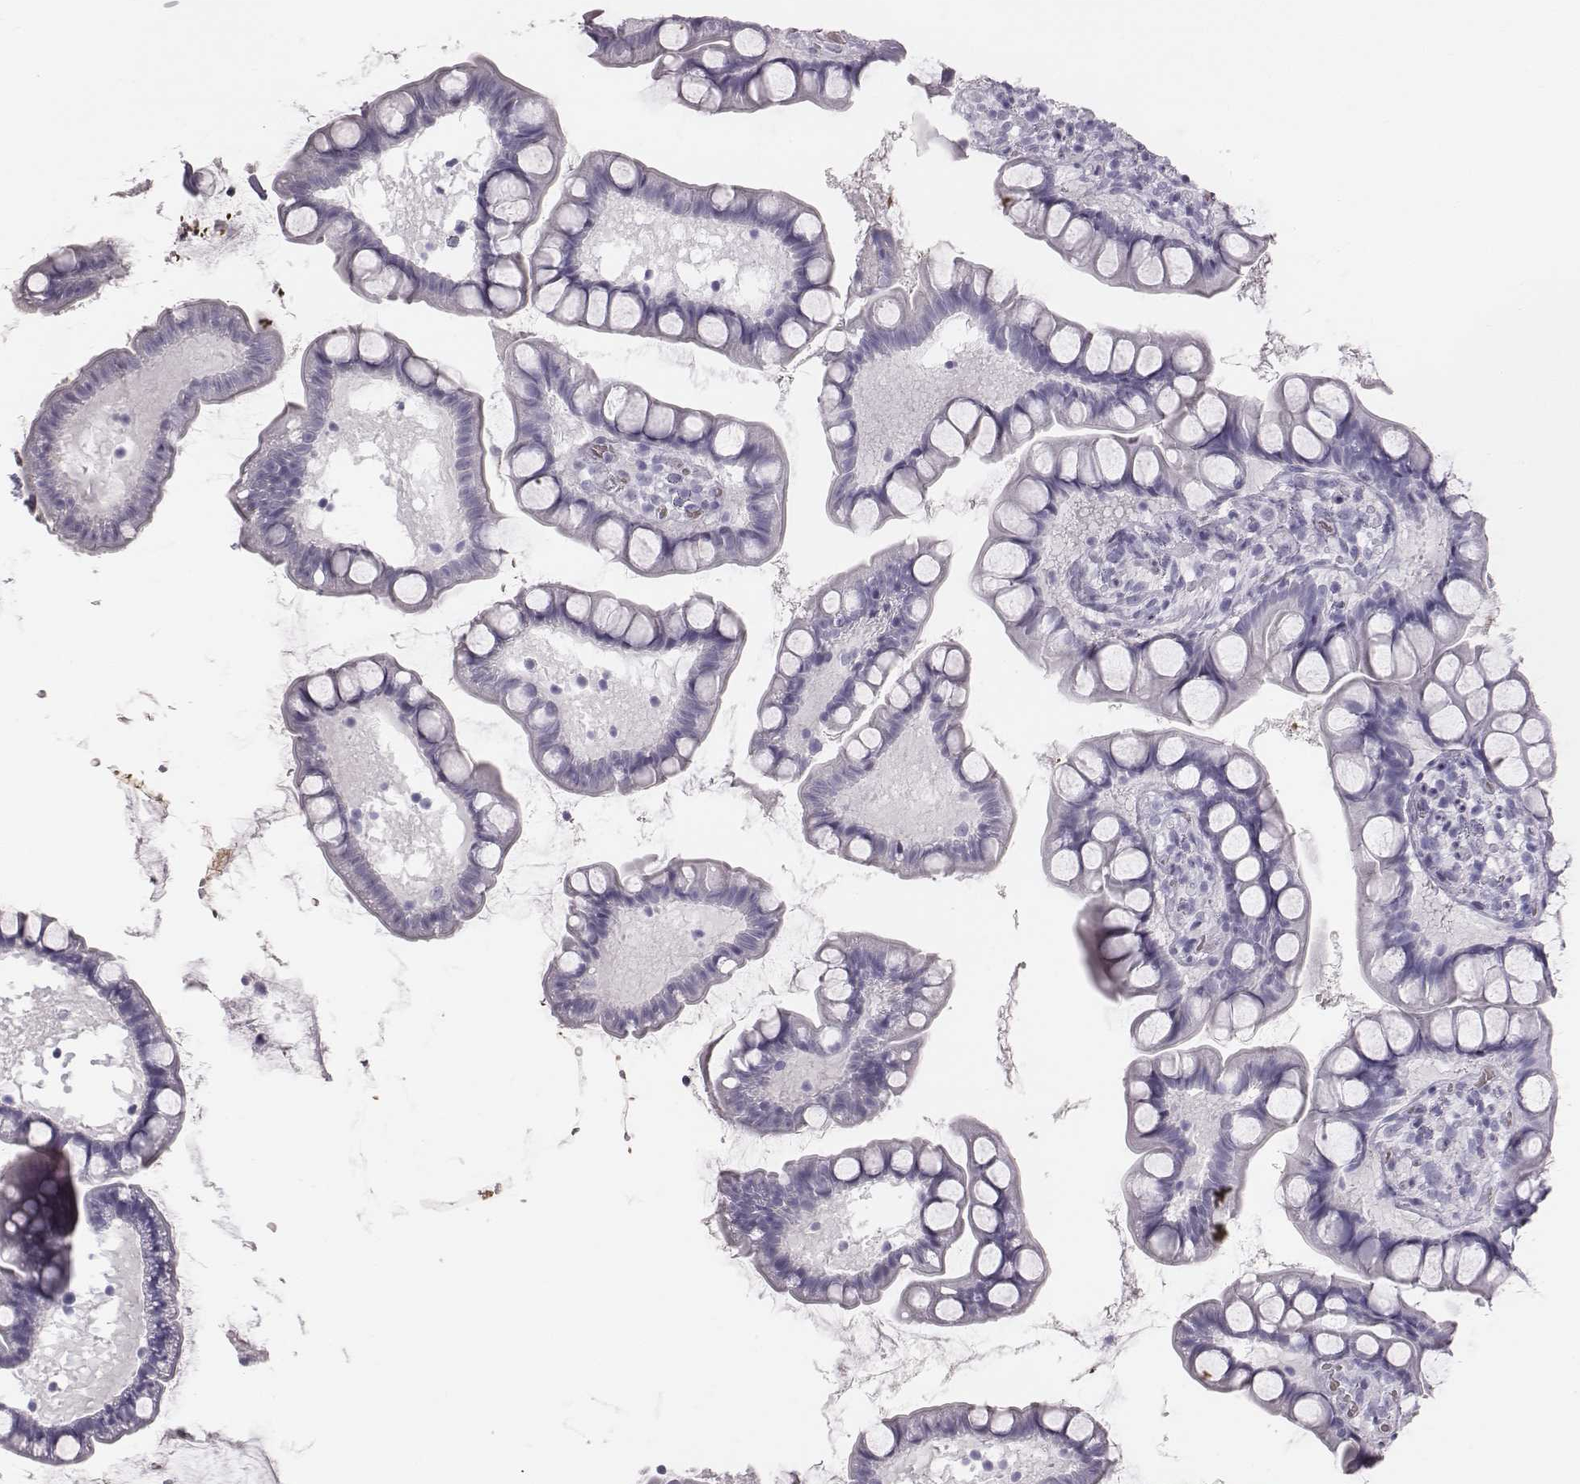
{"staining": {"intensity": "negative", "quantity": "none", "location": "none"}, "tissue": "small intestine", "cell_type": "Glandular cells", "image_type": "normal", "snomed": [{"axis": "morphology", "description": "Normal tissue, NOS"}, {"axis": "topography", "description": "Small intestine"}], "caption": "Immunohistochemical staining of normal small intestine displays no significant expression in glandular cells.", "gene": "HBZ", "patient": {"sex": "male", "age": 70}}